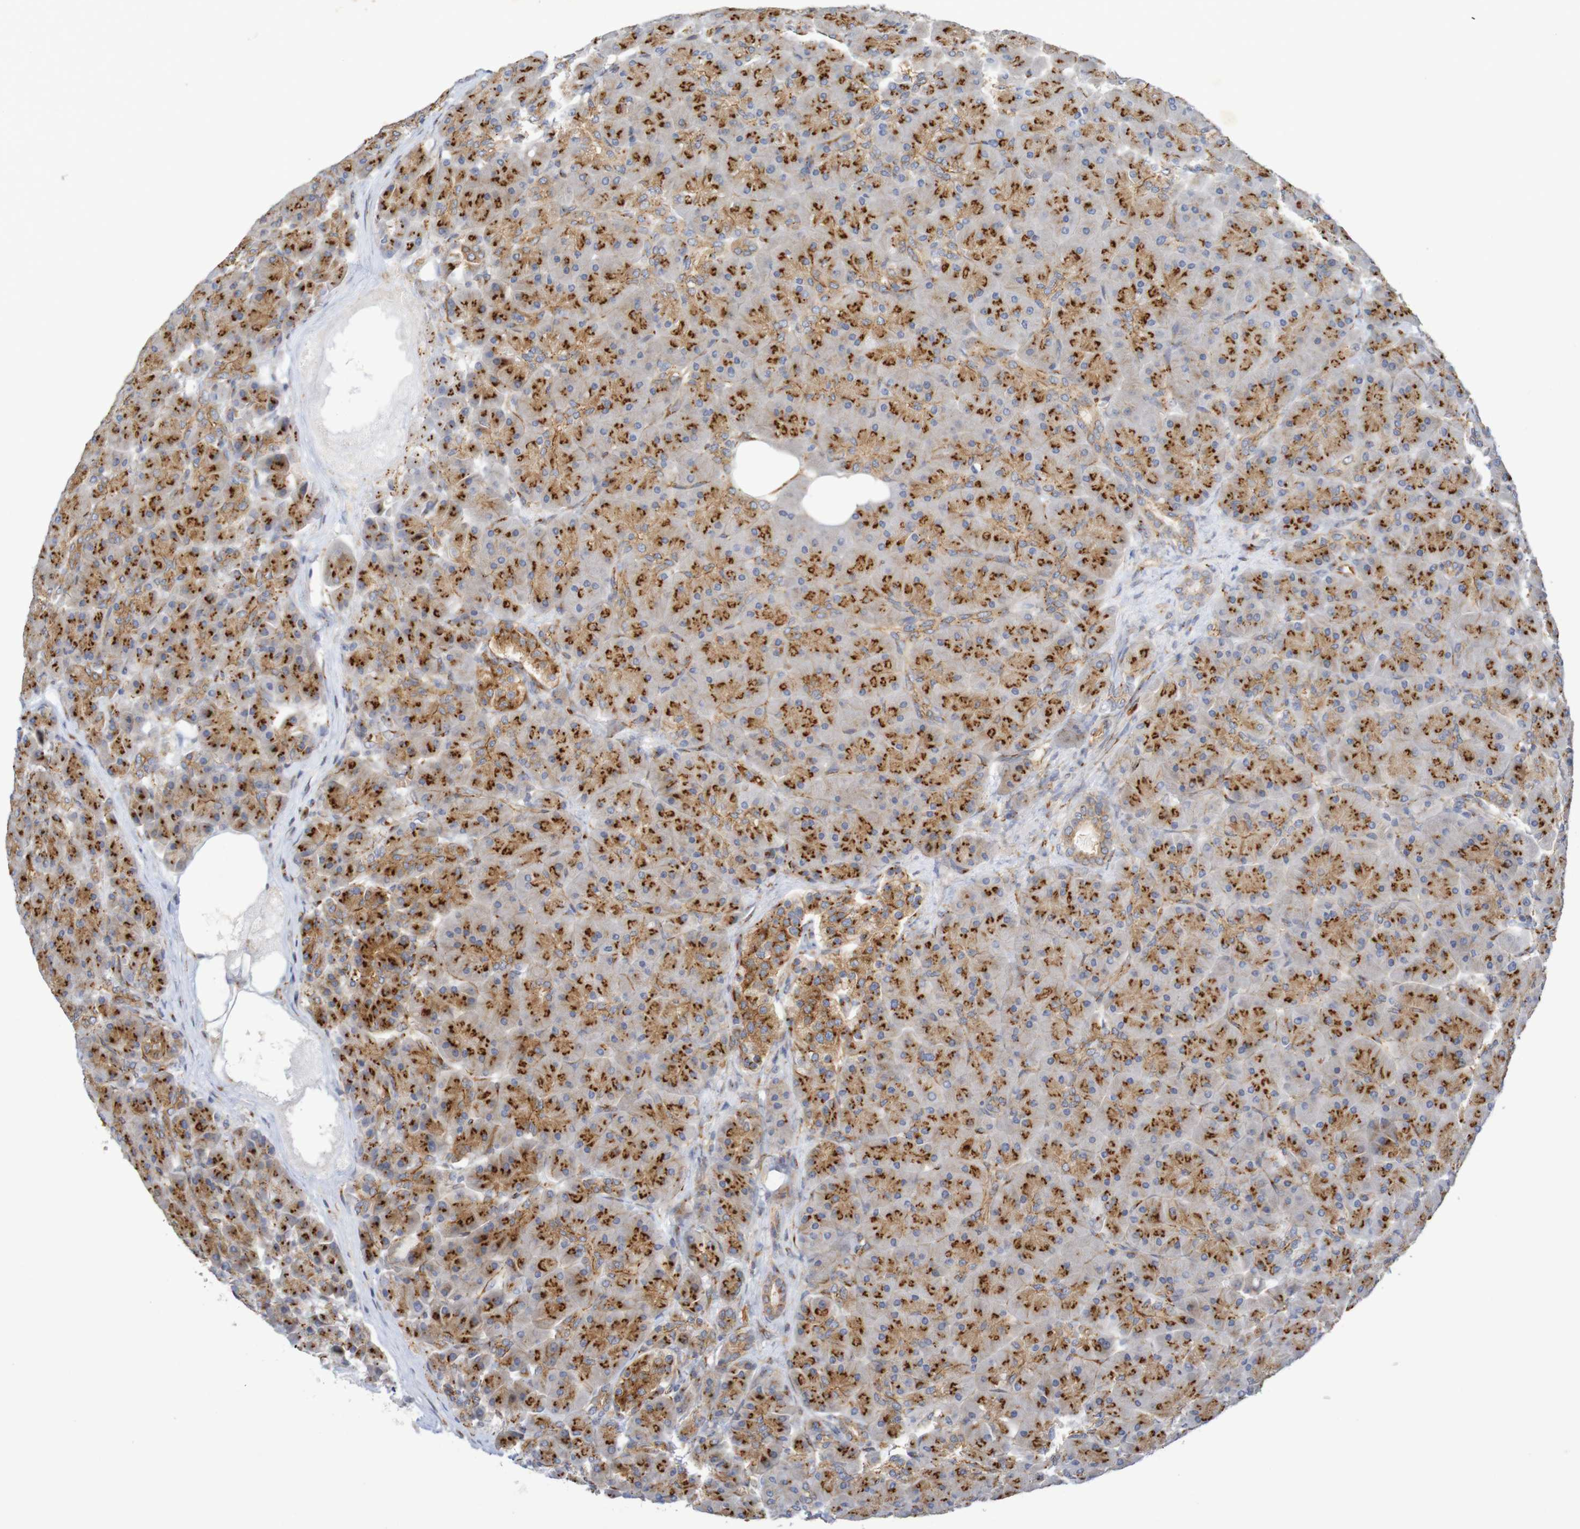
{"staining": {"intensity": "moderate", "quantity": ">75%", "location": "cytoplasmic/membranous"}, "tissue": "pancreas", "cell_type": "Exocrine glandular cells", "image_type": "normal", "snomed": [{"axis": "morphology", "description": "Normal tissue, NOS"}, {"axis": "topography", "description": "Pancreas"}], "caption": "Pancreas stained with DAB (3,3'-diaminobenzidine) immunohistochemistry (IHC) reveals medium levels of moderate cytoplasmic/membranous expression in approximately >75% of exocrine glandular cells. Using DAB (3,3'-diaminobenzidine) (brown) and hematoxylin (blue) stains, captured at high magnification using brightfield microscopy.", "gene": "DCP2", "patient": {"sex": "male", "age": 66}}